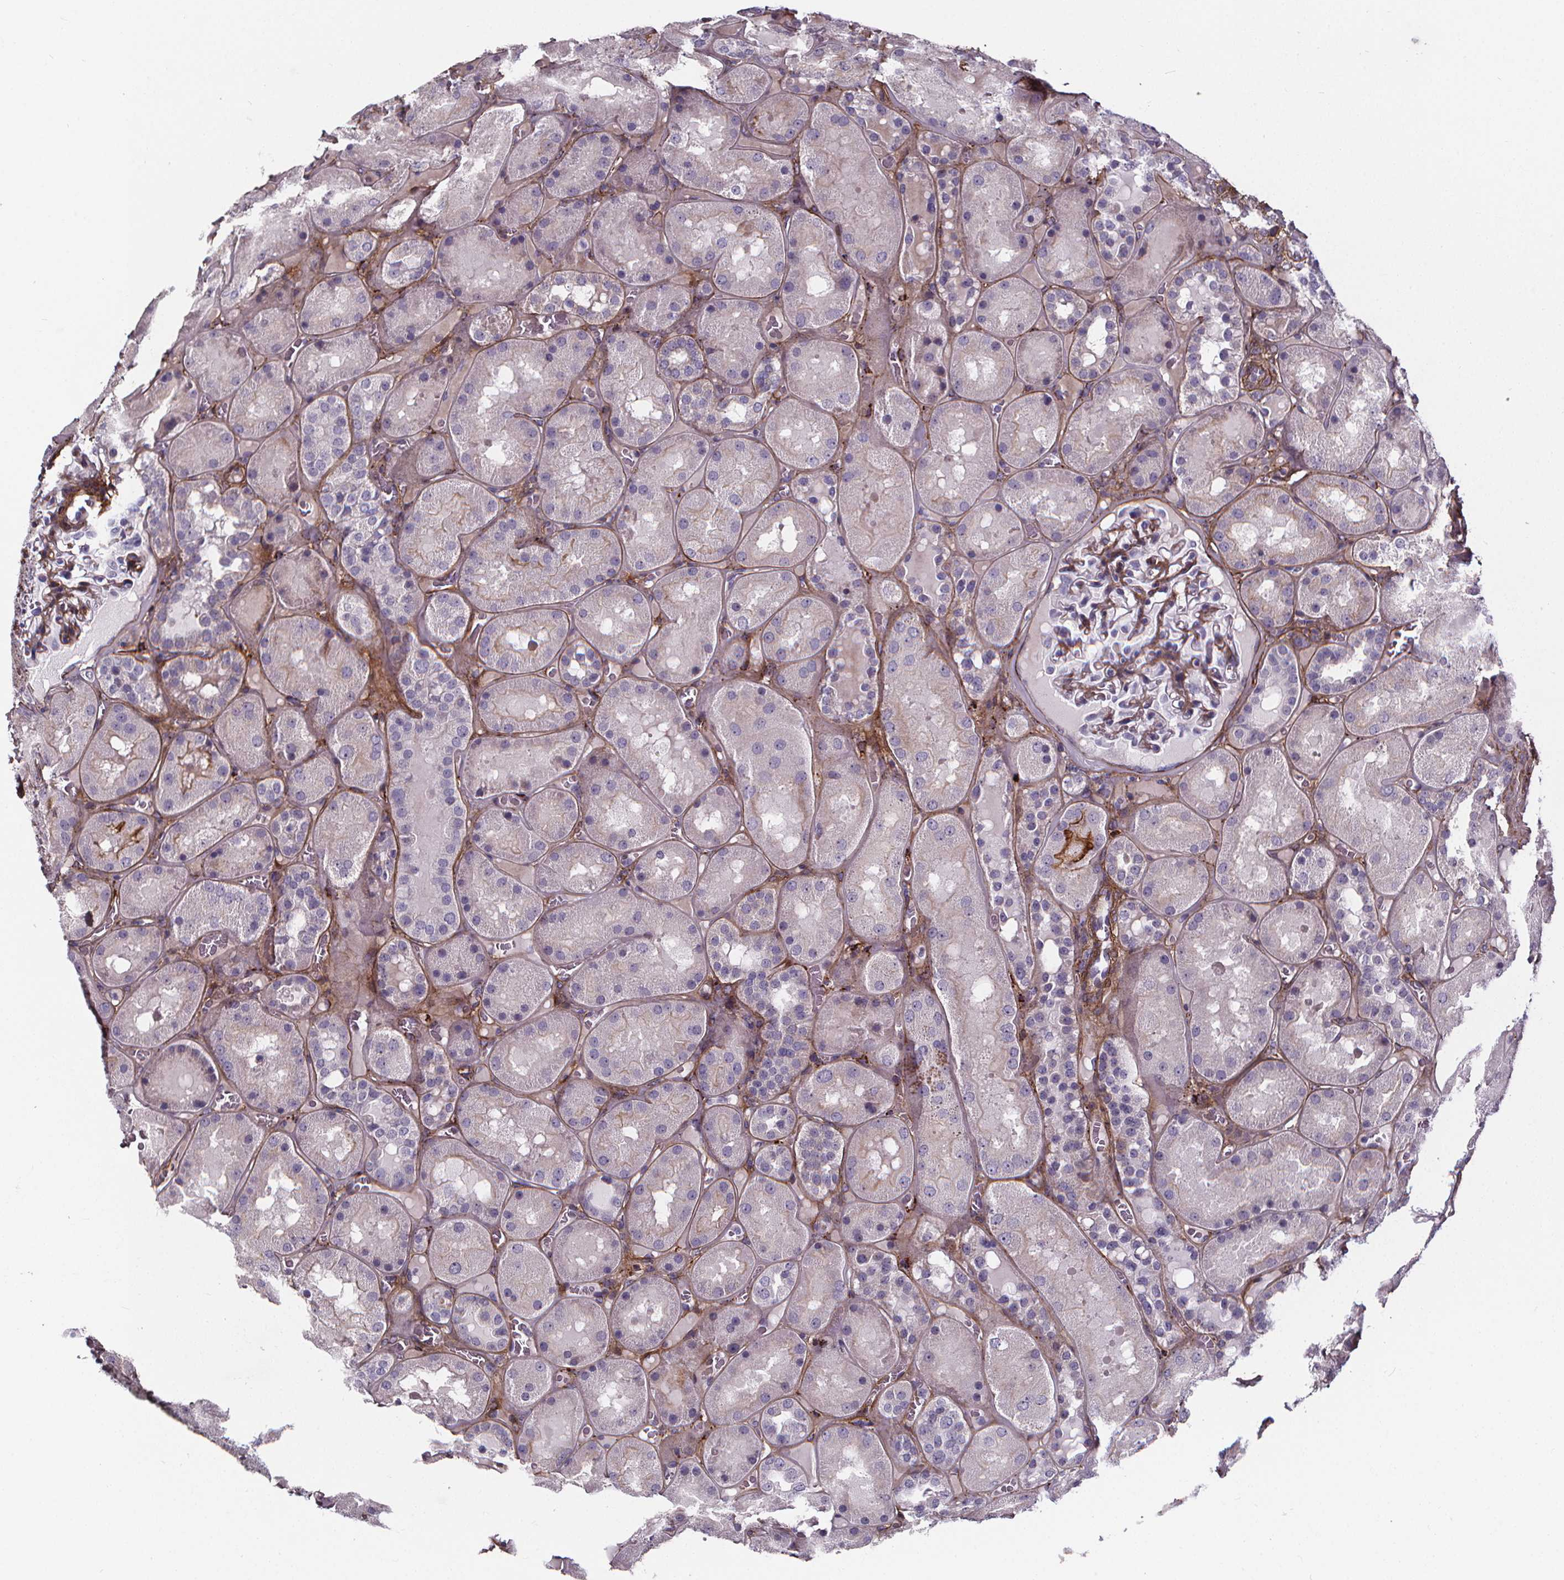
{"staining": {"intensity": "moderate", "quantity": "25%-75%", "location": "cytoplasmic/membranous"}, "tissue": "kidney", "cell_type": "Cells in glomeruli", "image_type": "normal", "snomed": [{"axis": "morphology", "description": "Normal tissue, NOS"}, {"axis": "topography", "description": "Kidney"}], "caption": "The micrograph shows staining of benign kidney, revealing moderate cytoplasmic/membranous protein expression (brown color) within cells in glomeruli.", "gene": "AEBP1", "patient": {"sex": "male", "age": 73}}